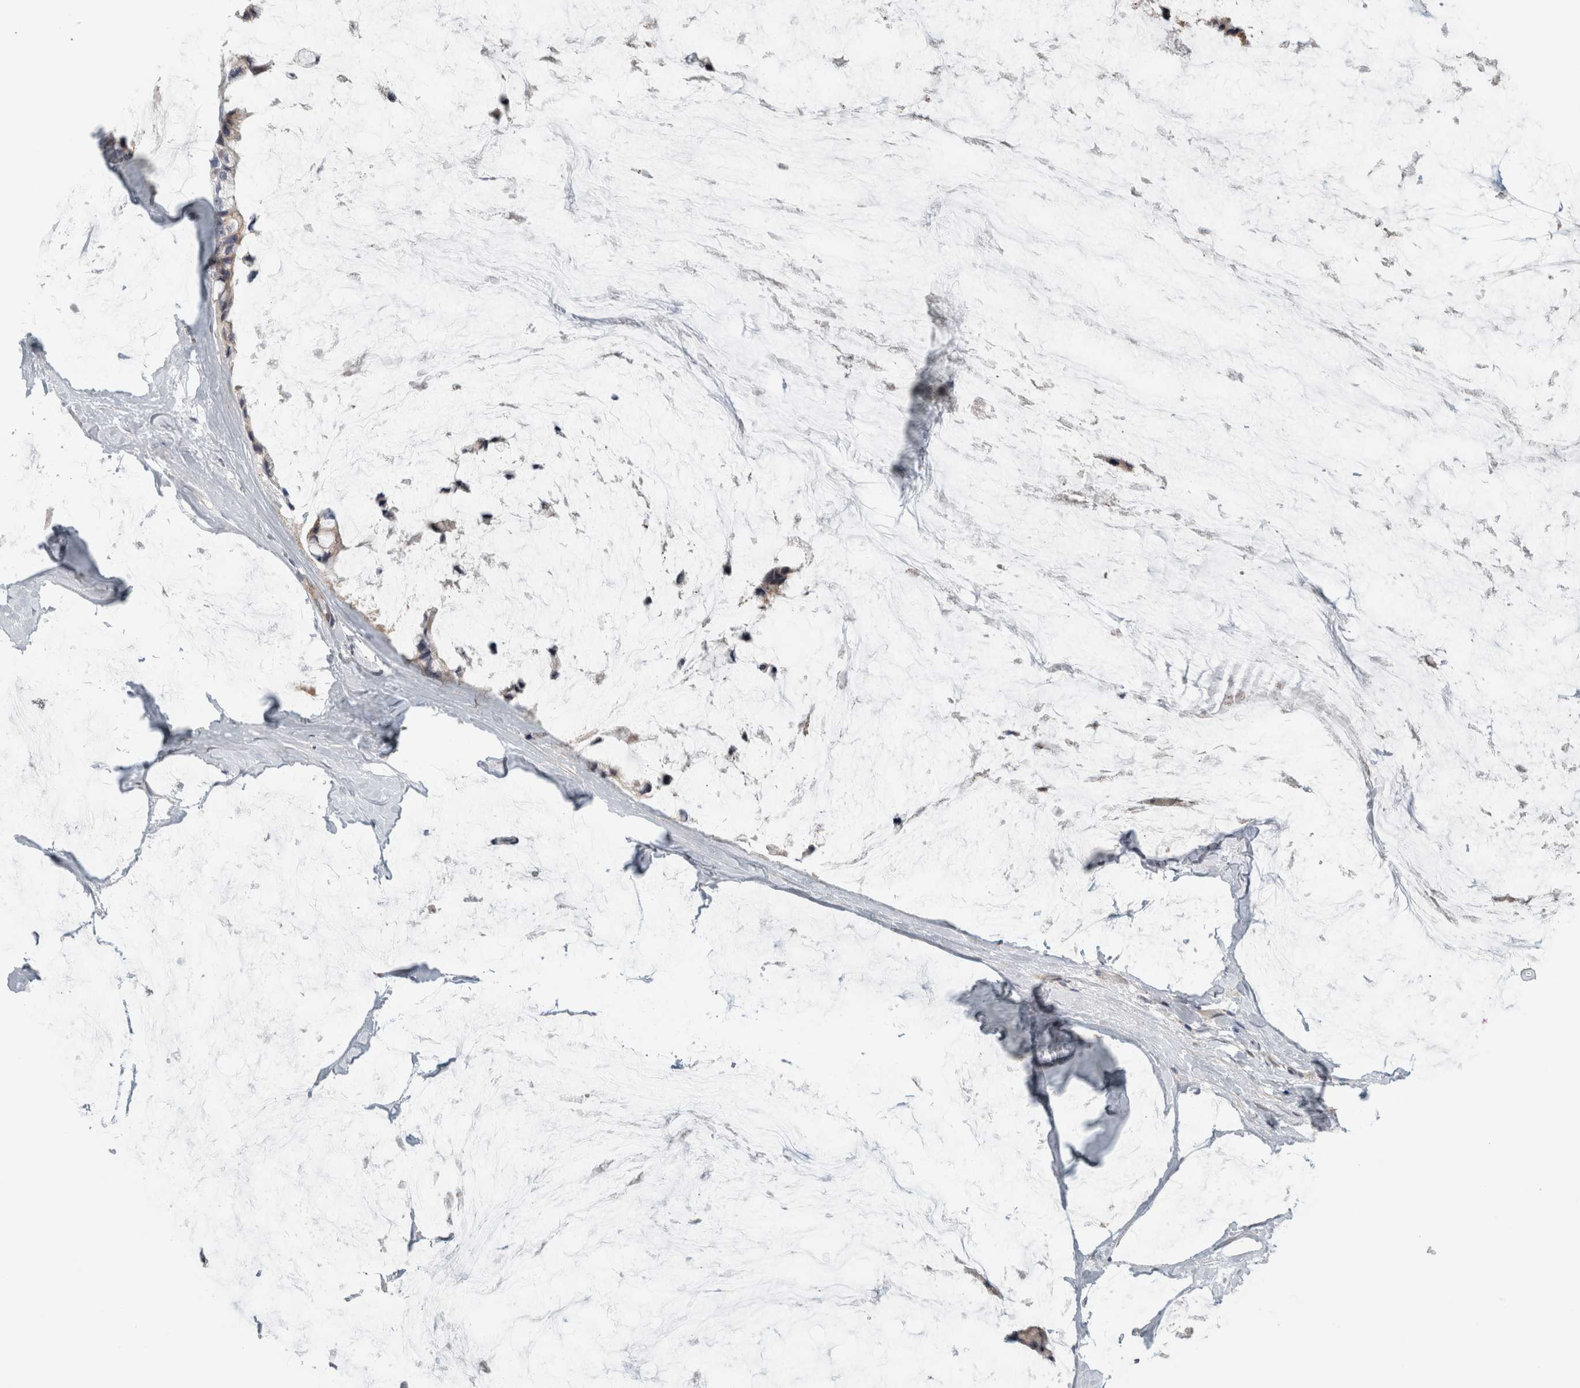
{"staining": {"intensity": "weak", "quantity": "<25%", "location": "cytoplasmic/membranous"}, "tissue": "ovarian cancer", "cell_type": "Tumor cells", "image_type": "cancer", "snomed": [{"axis": "morphology", "description": "Cystadenocarcinoma, mucinous, NOS"}, {"axis": "topography", "description": "Ovary"}], "caption": "This micrograph is of mucinous cystadenocarcinoma (ovarian) stained with immunohistochemistry (IHC) to label a protein in brown with the nuclei are counter-stained blue. There is no expression in tumor cells. Nuclei are stained in blue.", "gene": "ZNF804B", "patient": {"sex": "female", "age": 39}}